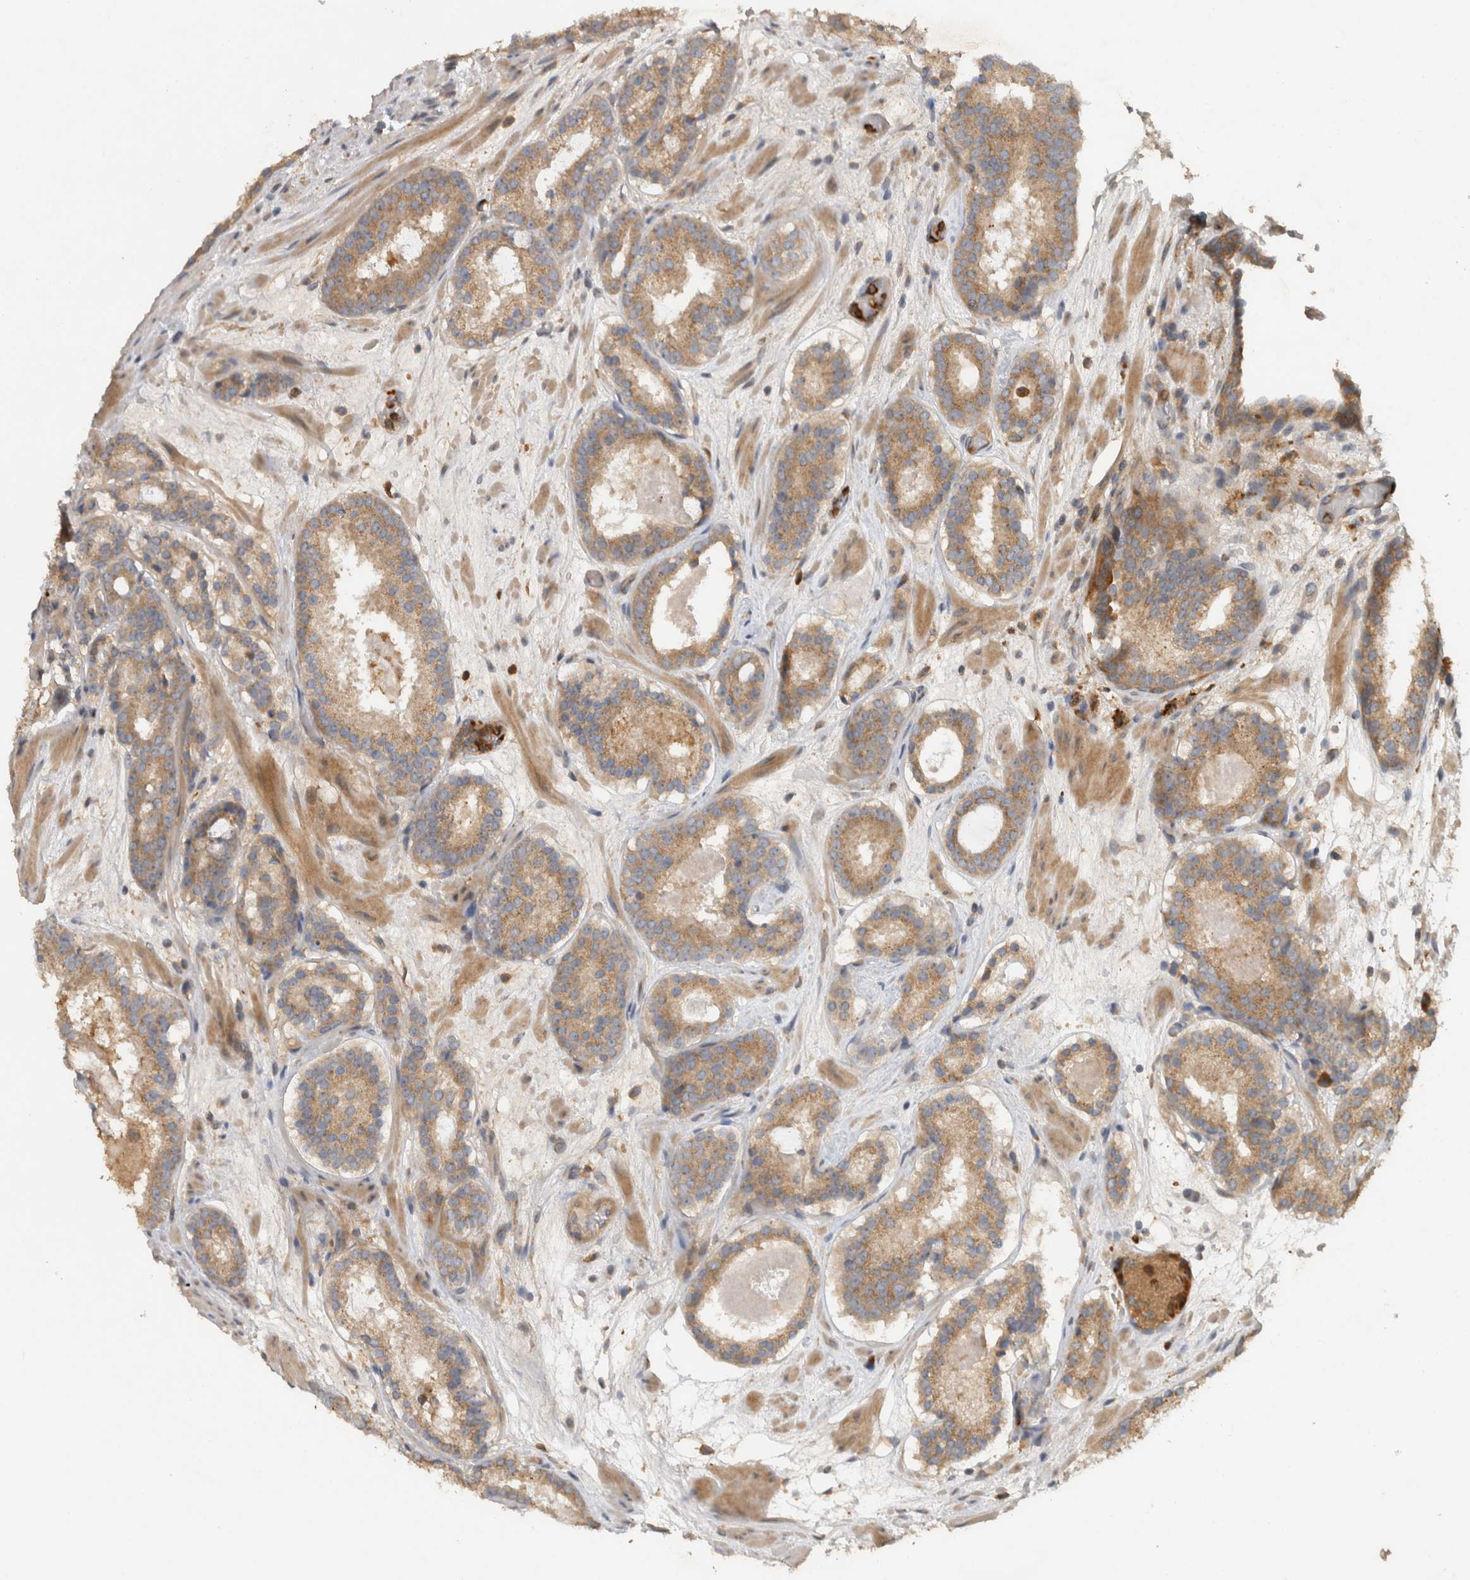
{"staining": {"intensity": "moderate", "quantity": ">75%", "location": "cytoplasmic/membranous"}, "tissue": "prostate cancer", "cell_type": "Tumor cells", "image_type": "cancer", "snomed": [{"axis": "morphology", "description": "Adenocarcinoma, Low grade"}, {"axis": "topography", "description": "Prostate"}], "caption": "Immunohistochemistry photomicrograph of neoplastic tissue: prostate adenocarcinoma (low-grade) stained using immunohistochemistry (IHC) shows medium levels of moderate protein expression localized specifically in the cytoplasmic/membranous of tumor cells, appearing as a cytoplasmic/membranous brown color.", "gene": "VEPH1", "patient": {"sex": "male", "age": 69}}